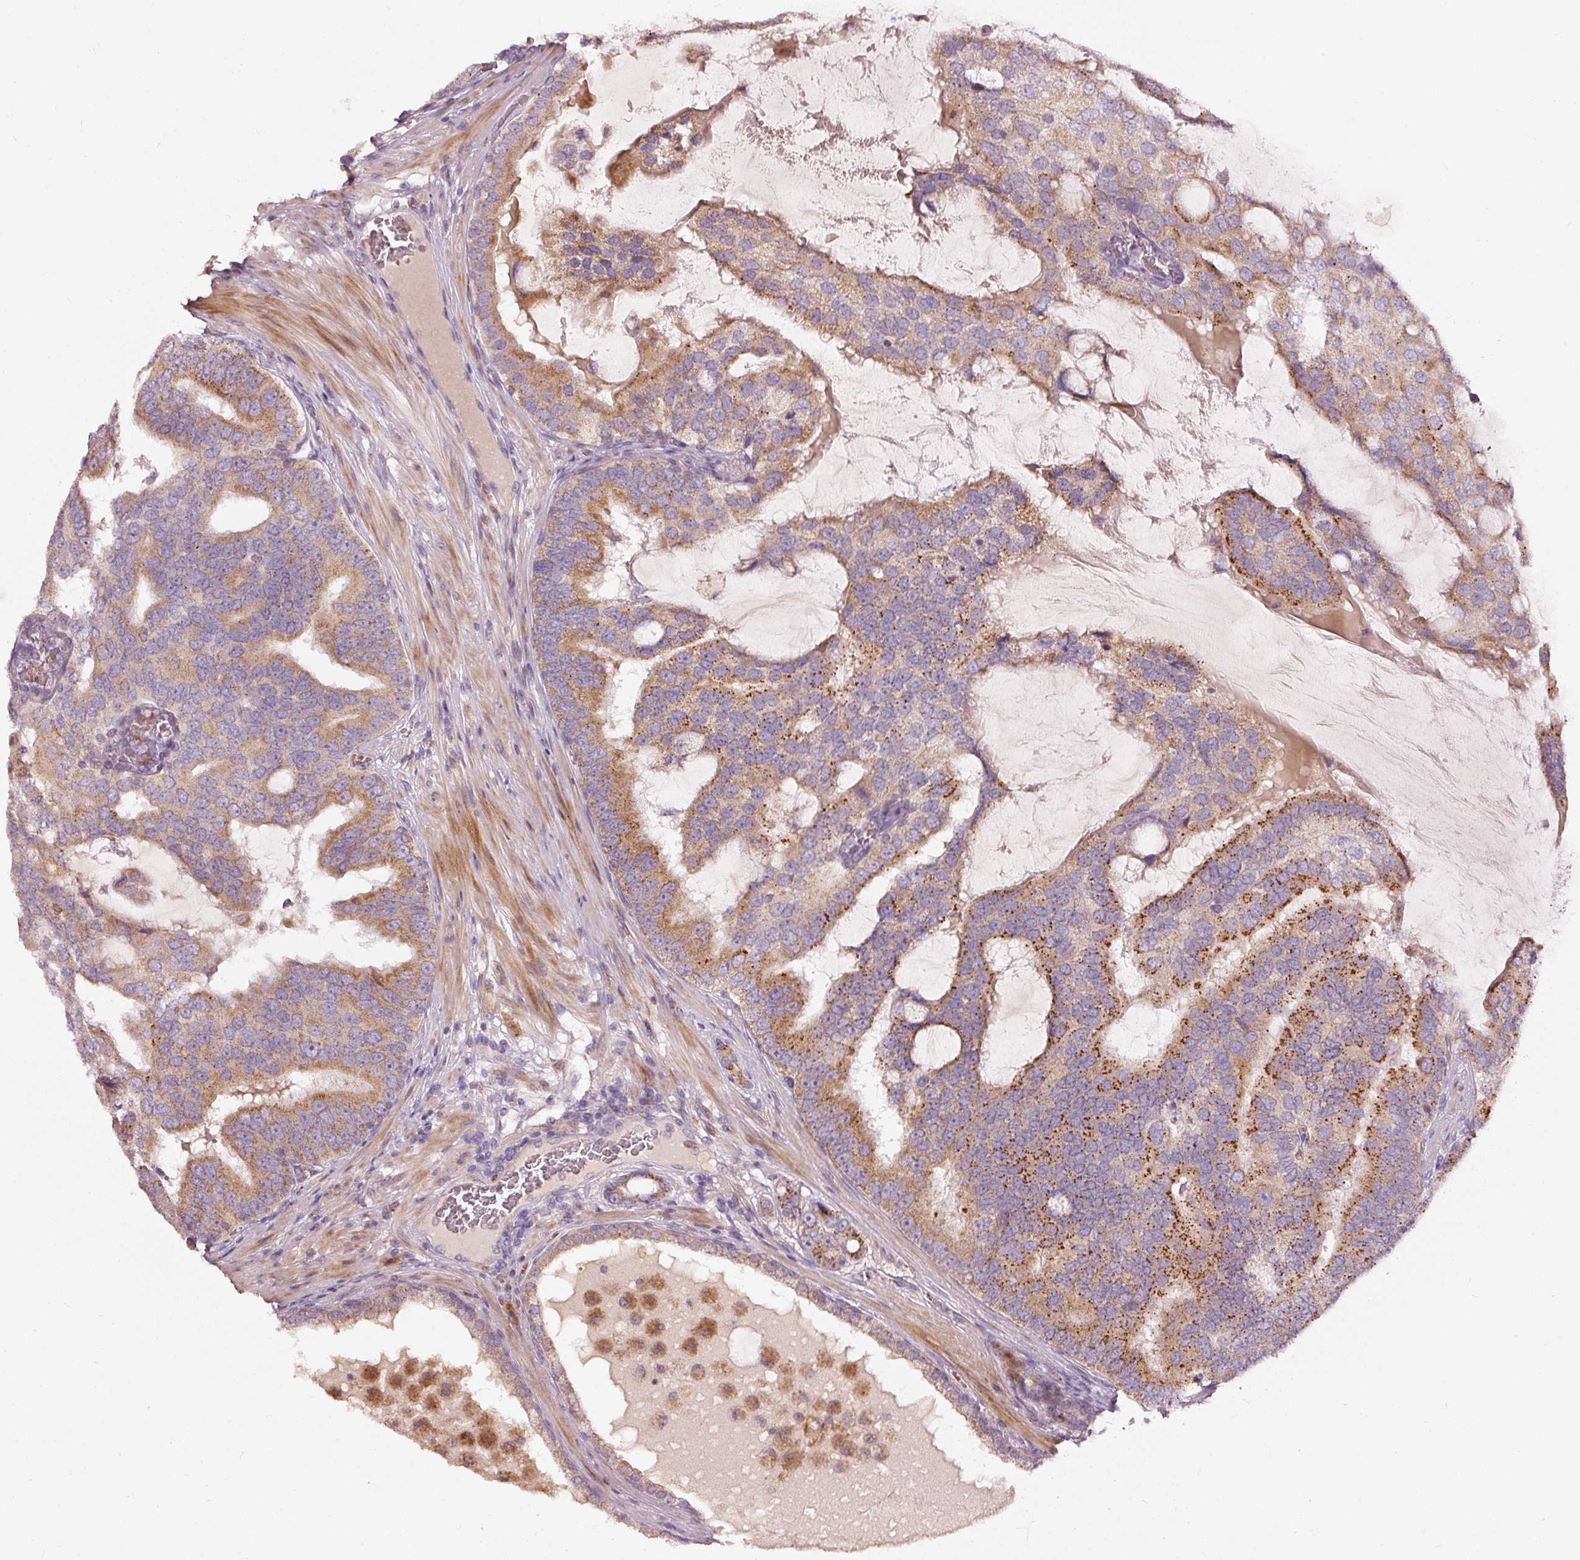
{"staining": {"intensity": "moderate", "quantity": ">75%", "location": "cytoplasmic/membranous"}, "tissue": "prostate cancer", "cell_type": "Tumor cells", "image_type": "cancer", "snomed": [{"axis": "morphology", "description": "Adenocarcinoma, High grade"}, {"axis": "topography", "description": "Prostate"}], "caption": "Prostate cancer (high-grade adenocarcinoma) tissue exhibits moderate cytoplasmic/membranous positivity in about >75% of tumor cells, visualized by immunohistochemistry. (IHC, brightfield microscopy, high magnification).", "gene": "KLHL21", "patient": {"sex": "male", "age": 55}}